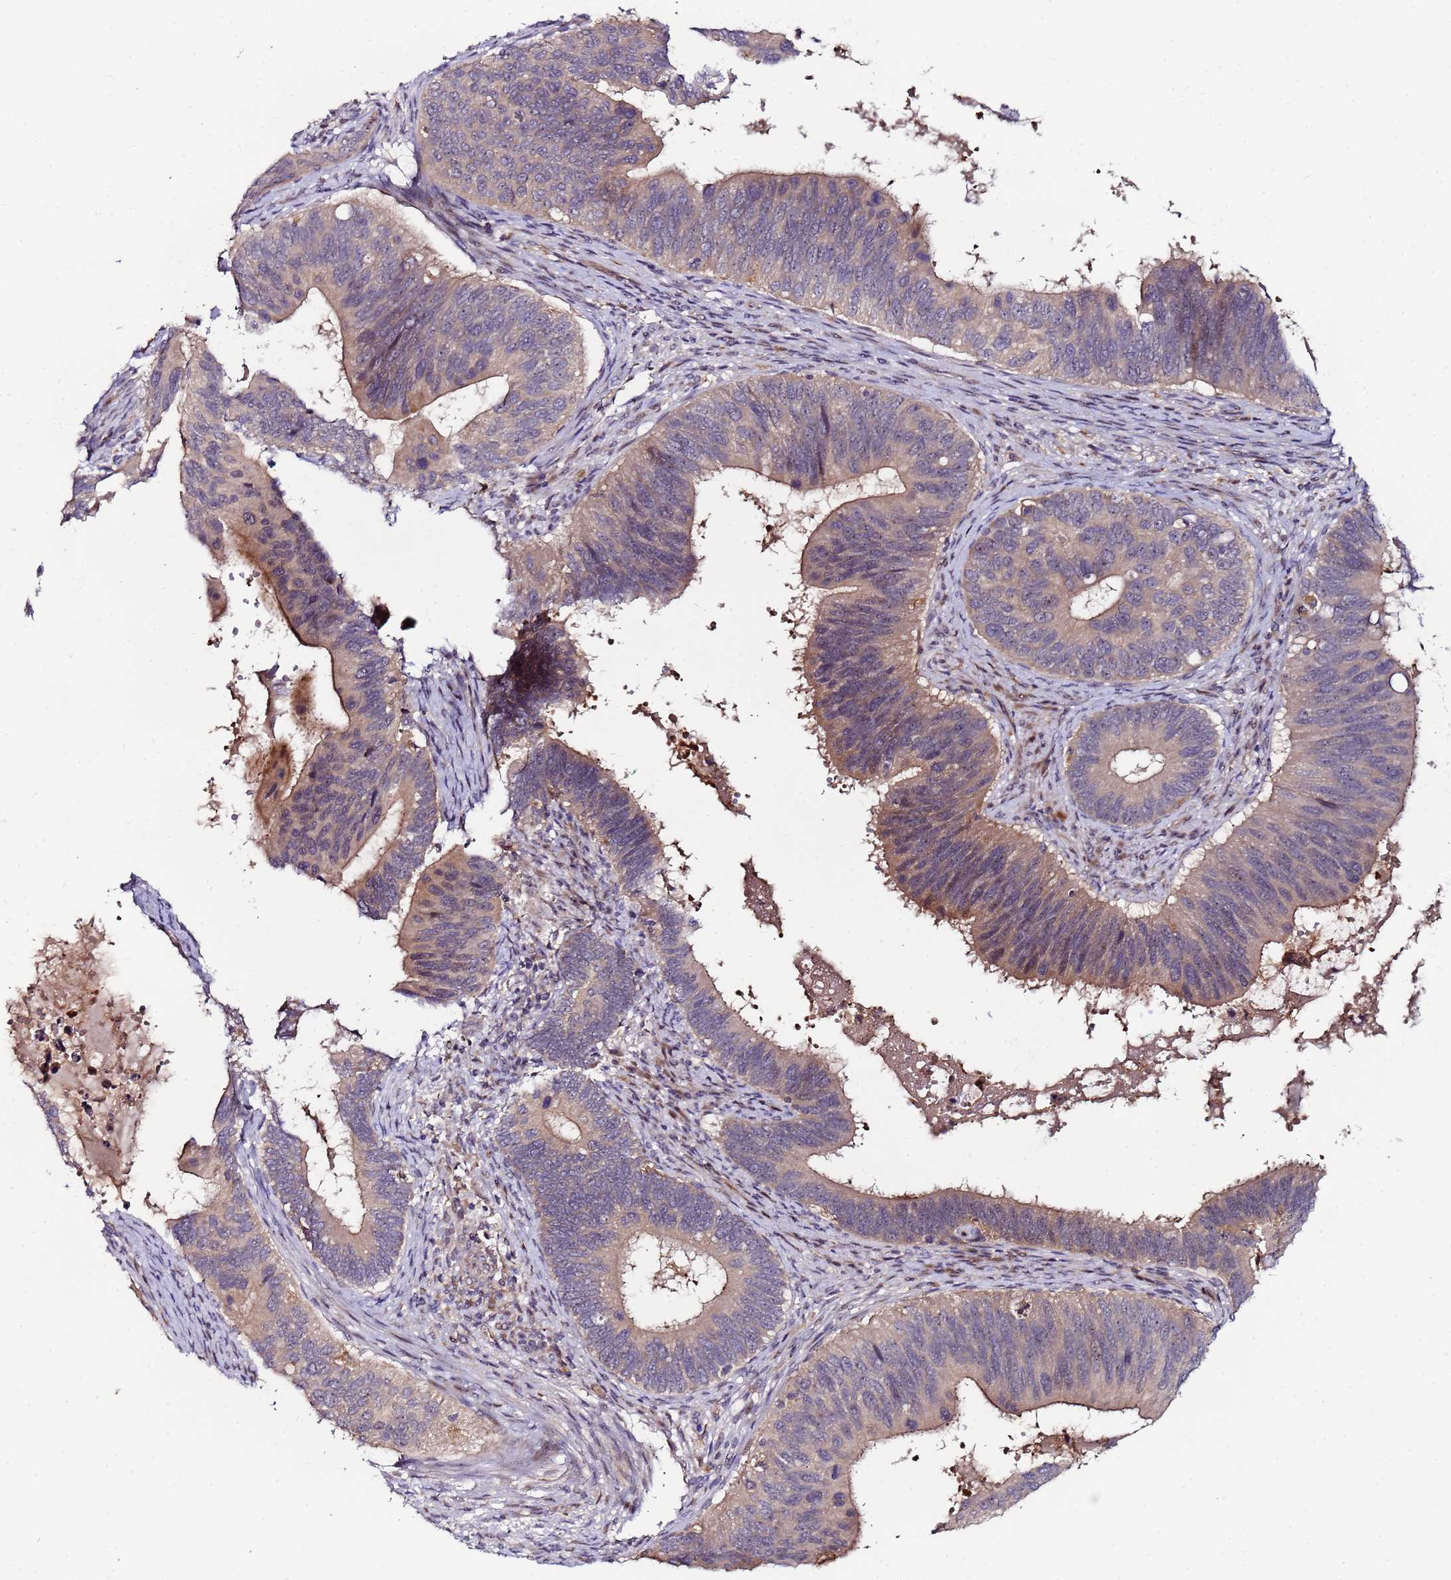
{"staining": {"intensity": "weak", "quantity": "25%-75%", "location": "cytoplasmic/membranous,nuclear"}, "tissue": "cervical cancer", "cell_type": "Tumor cells", "image_type": "cancer", "snomed": [{"axis": "morphology", "description": "Adenocarcinoma, NOS"}, {"axis": "topography", "description": "Cervix"}], "caption": "The histopathology image displays a brown stain indicating the presence of a protein in the cytoplasmic/membranous and nuclear of tumor cells in adenocarcinoma (cervical).", "gene": "KRI1", "patient": {"sex": "female", "age": 42}}